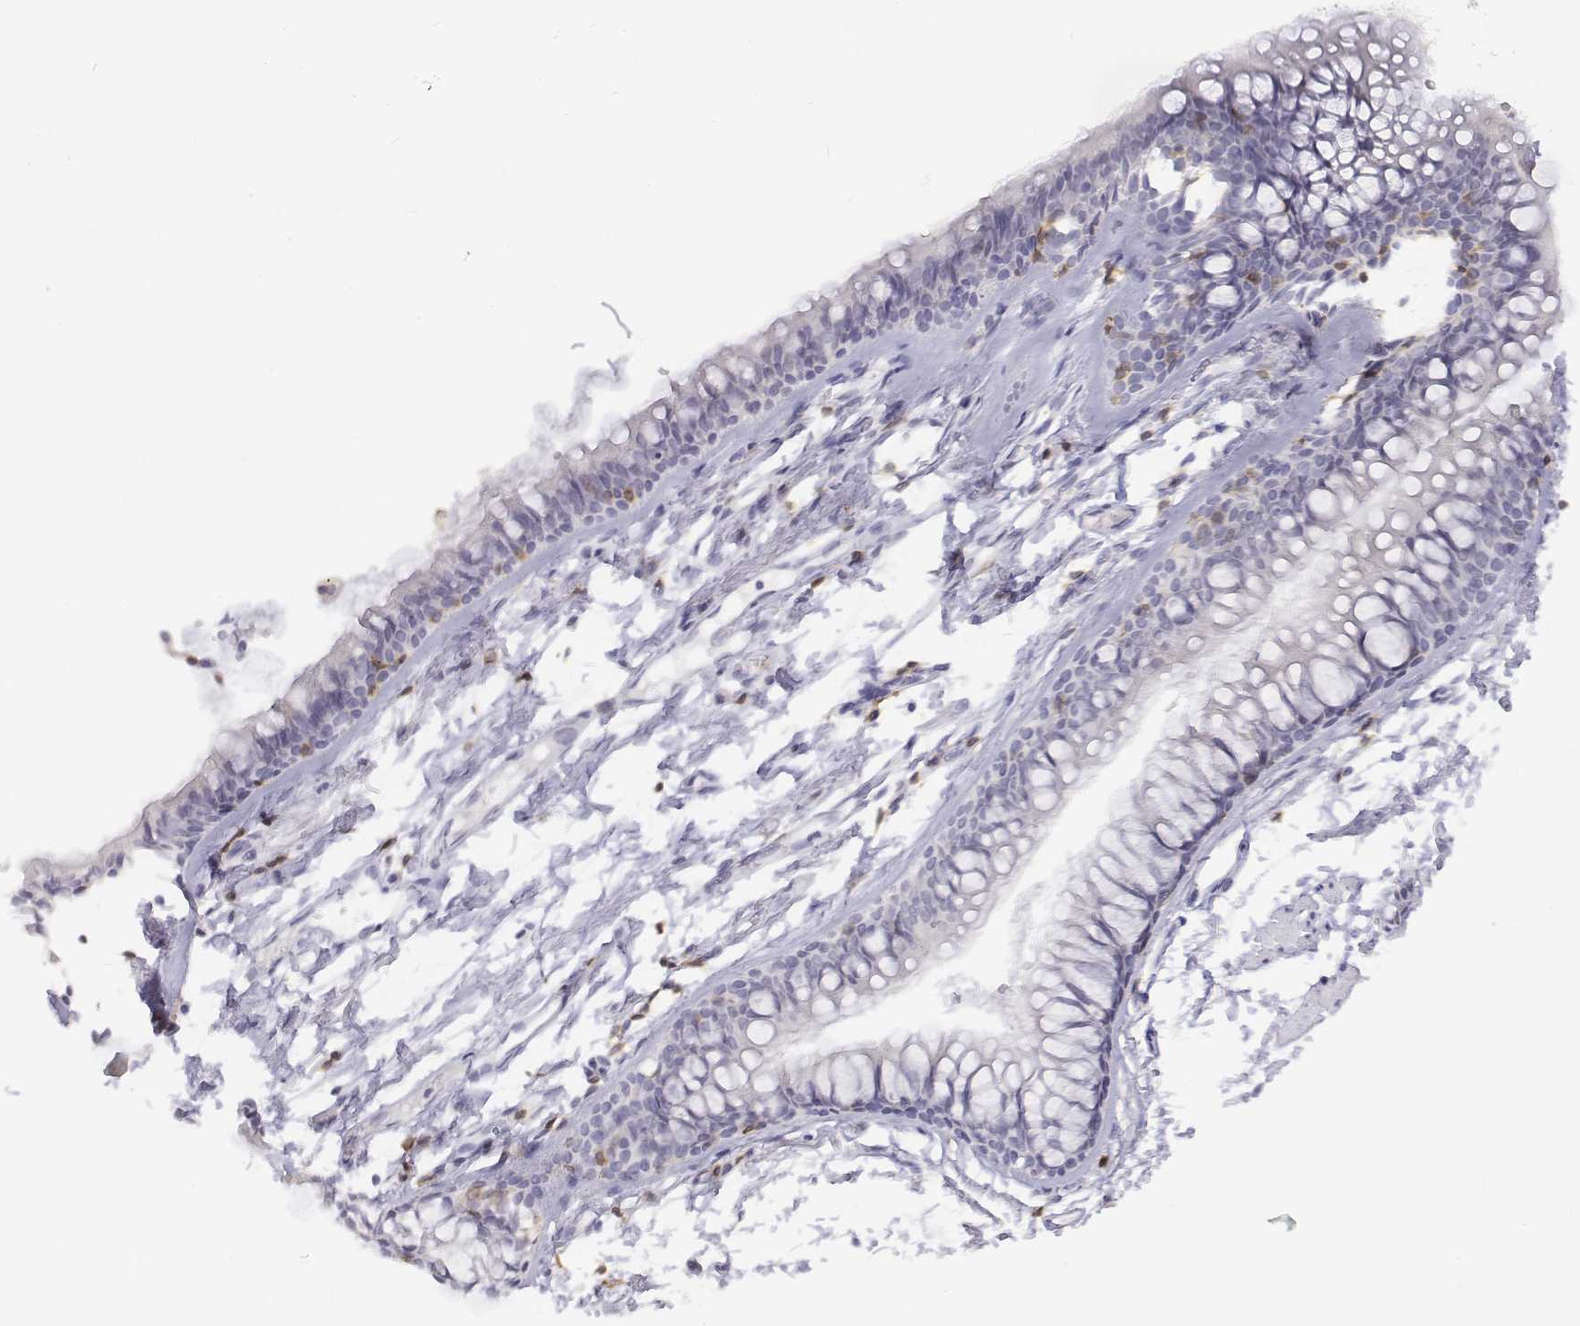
{"staining": {"intensity": "negative", "quantity": "none", "location": "none"}, "tissue": "soft tissue", "cell_type": "Fibroblasts", "image_type": "normal", "snomed": [{"axis": "morphology", "description": "Normal tissue, NOS"}, {"axis": "topography", "description": "Cartilage tissue"}, {"axis": "topography", "description": "Bronchus"}], "caption": "DAB immunohistochemical staining of benign soft tissue reveals no significant positivity in fibroblasts.", "gene": "CD3E", "patient": {"sex": "female", "age": 79}}